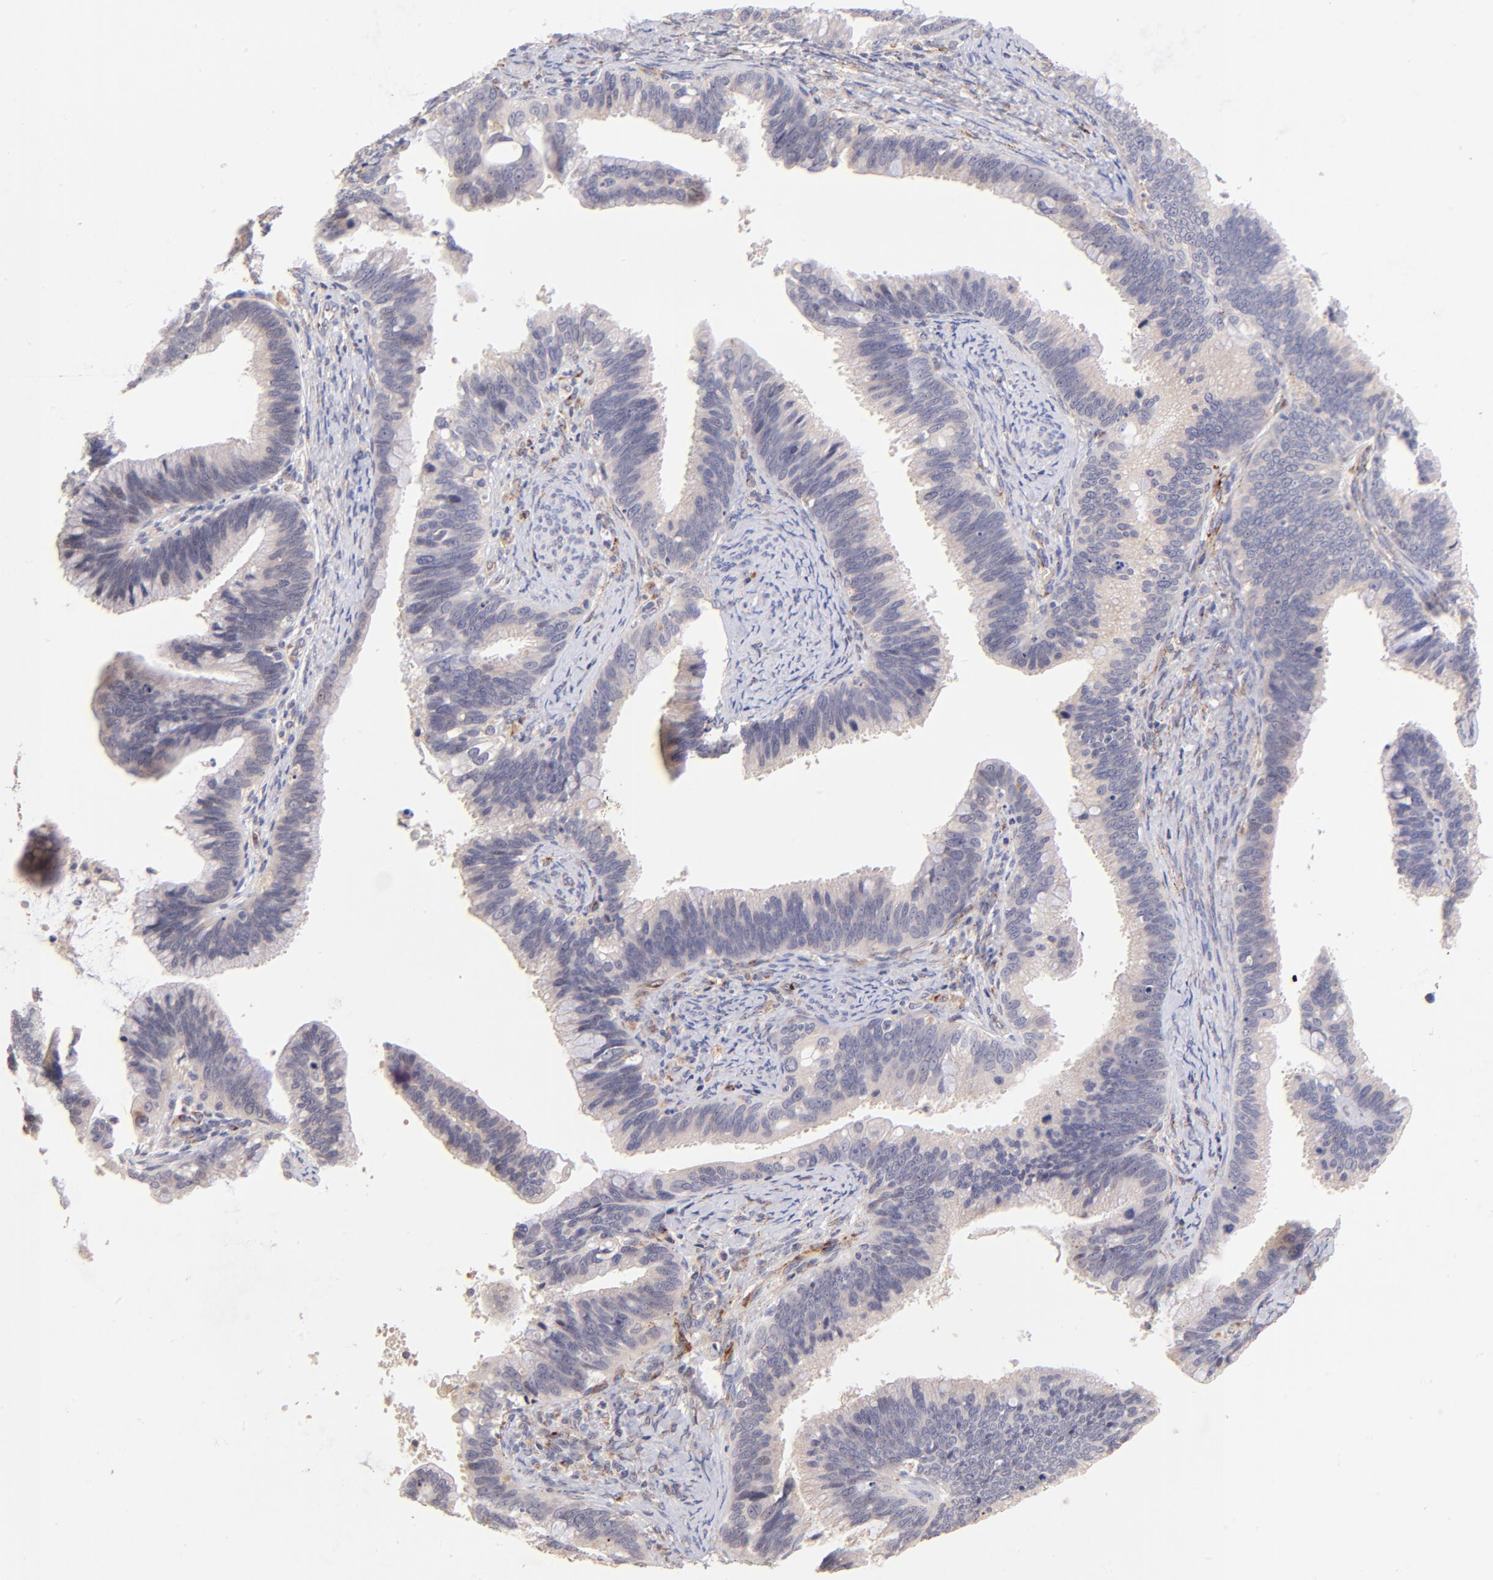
{"staining": {"intensity": "weak", "quantity": "<25%", "location": "cytoplasmic/membranous"}, "tissue": "cervical cancer", "cell_type": "Tumor cells", "image_type": "cancer", "snomed": [{"axis": "morphology", "description": "Adenocarcinoma, NOS"}, {"axis": "topography", "description": "Cervix"}], "caption": "There is no significant expression in tumor cells of cervical cancer. (DAB IHC visualized using brightfield microscopy, high magnification).", "gene": "SPARC", "patient": {"sex": "female", "age": 47}}